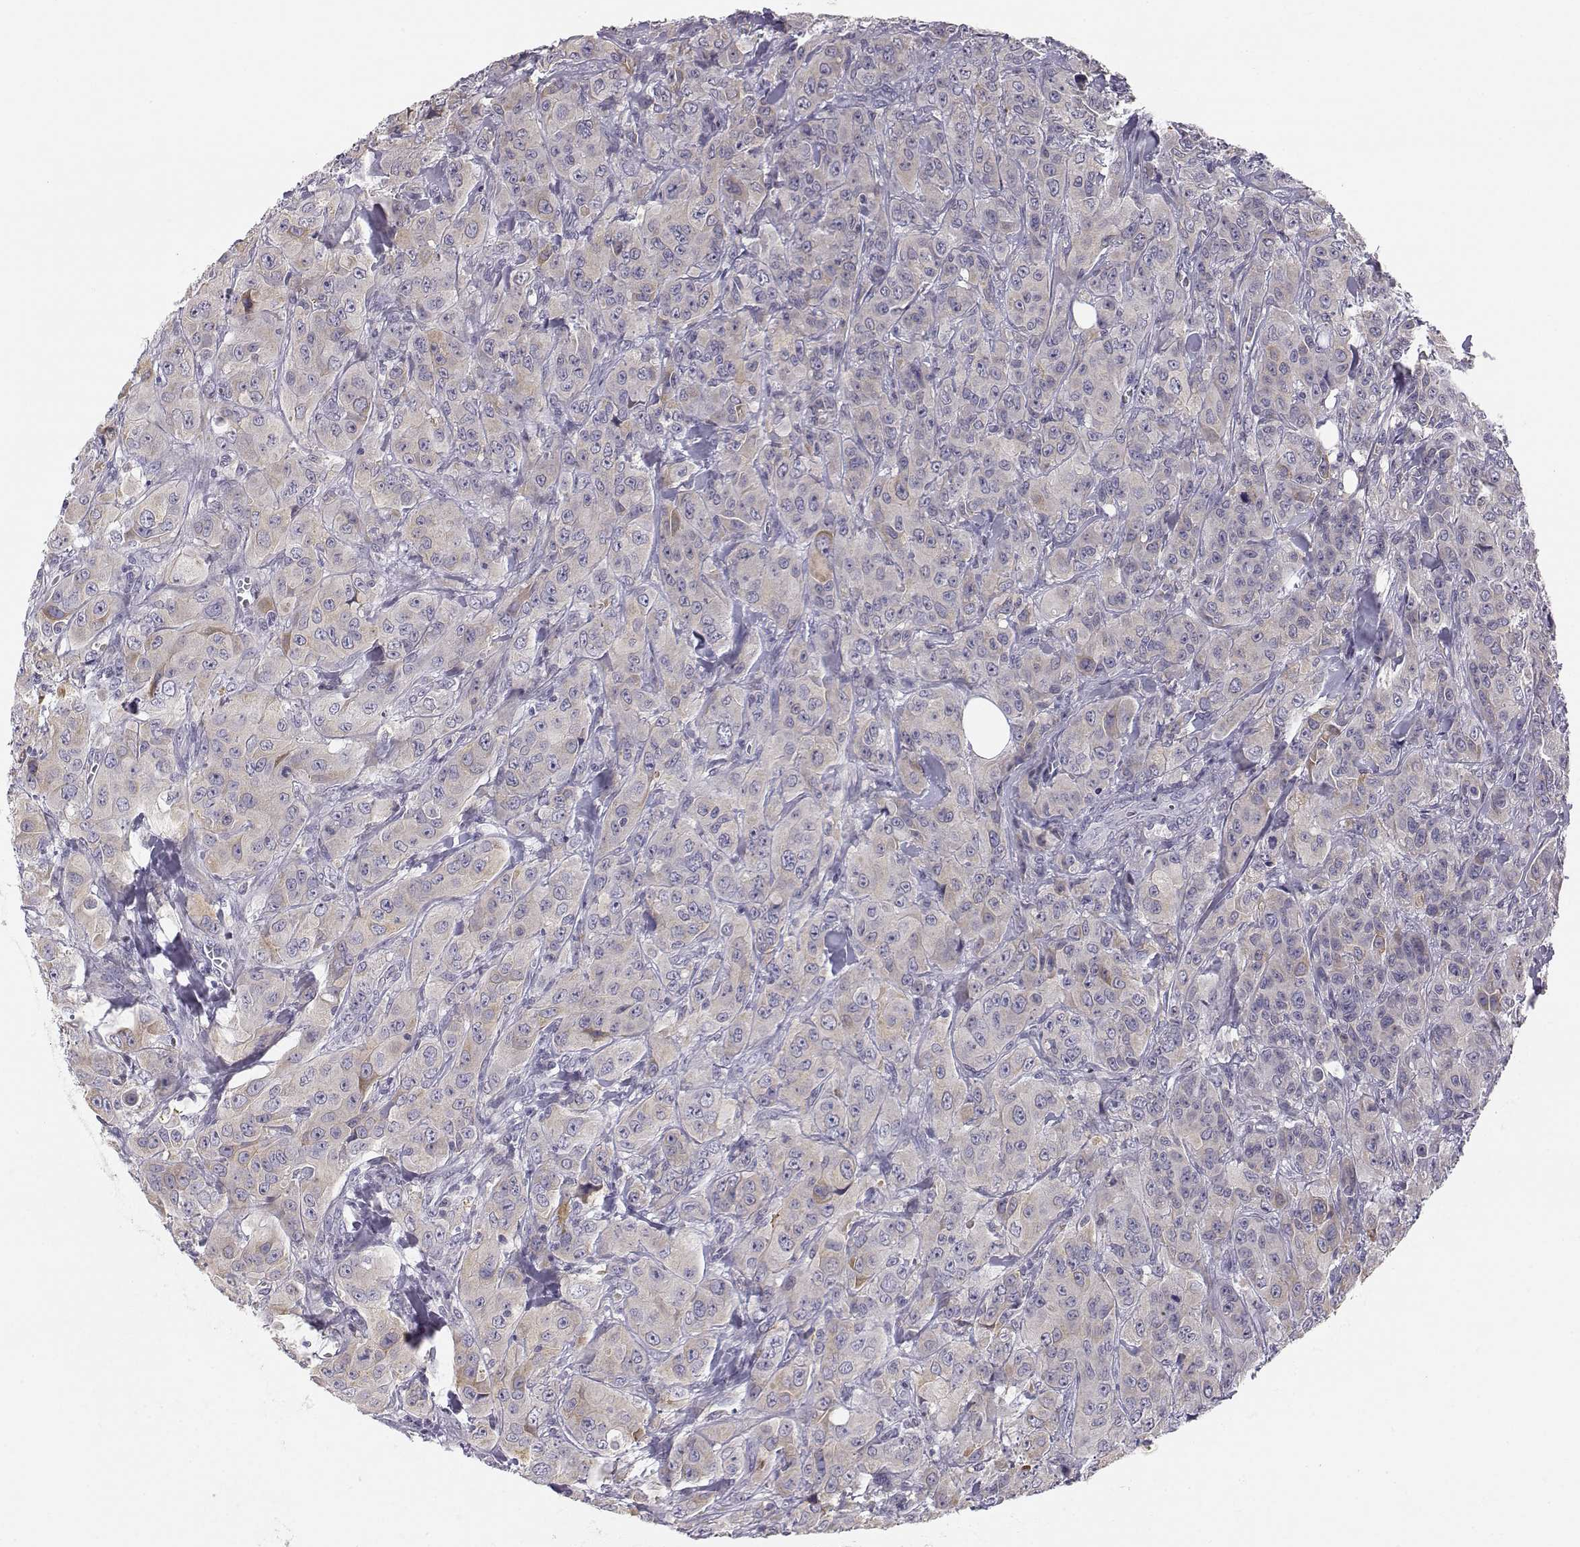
{"staining": {"intensity": "moderate", "quantity": ">75%", "location": "cytoplasmic/membranous"}, "tissue": "breast cancer", "cell_type": "Tumor cells", "image_type": "cancer", "snomed": [{"axis": "morphology", "description": "Duct carcinoma"}, {"axis": "topography", "description": "Breast"}], "caption": "Moderate cytoplasmic/membranous expression for a protein is appreciated in about >75% of tumor cells of breast cancer (invasive ductal carcinoma) using immunohistochemistry (IHC).", "gene": "ACSL6", "patient": {"sex": "female", "age": 43}}